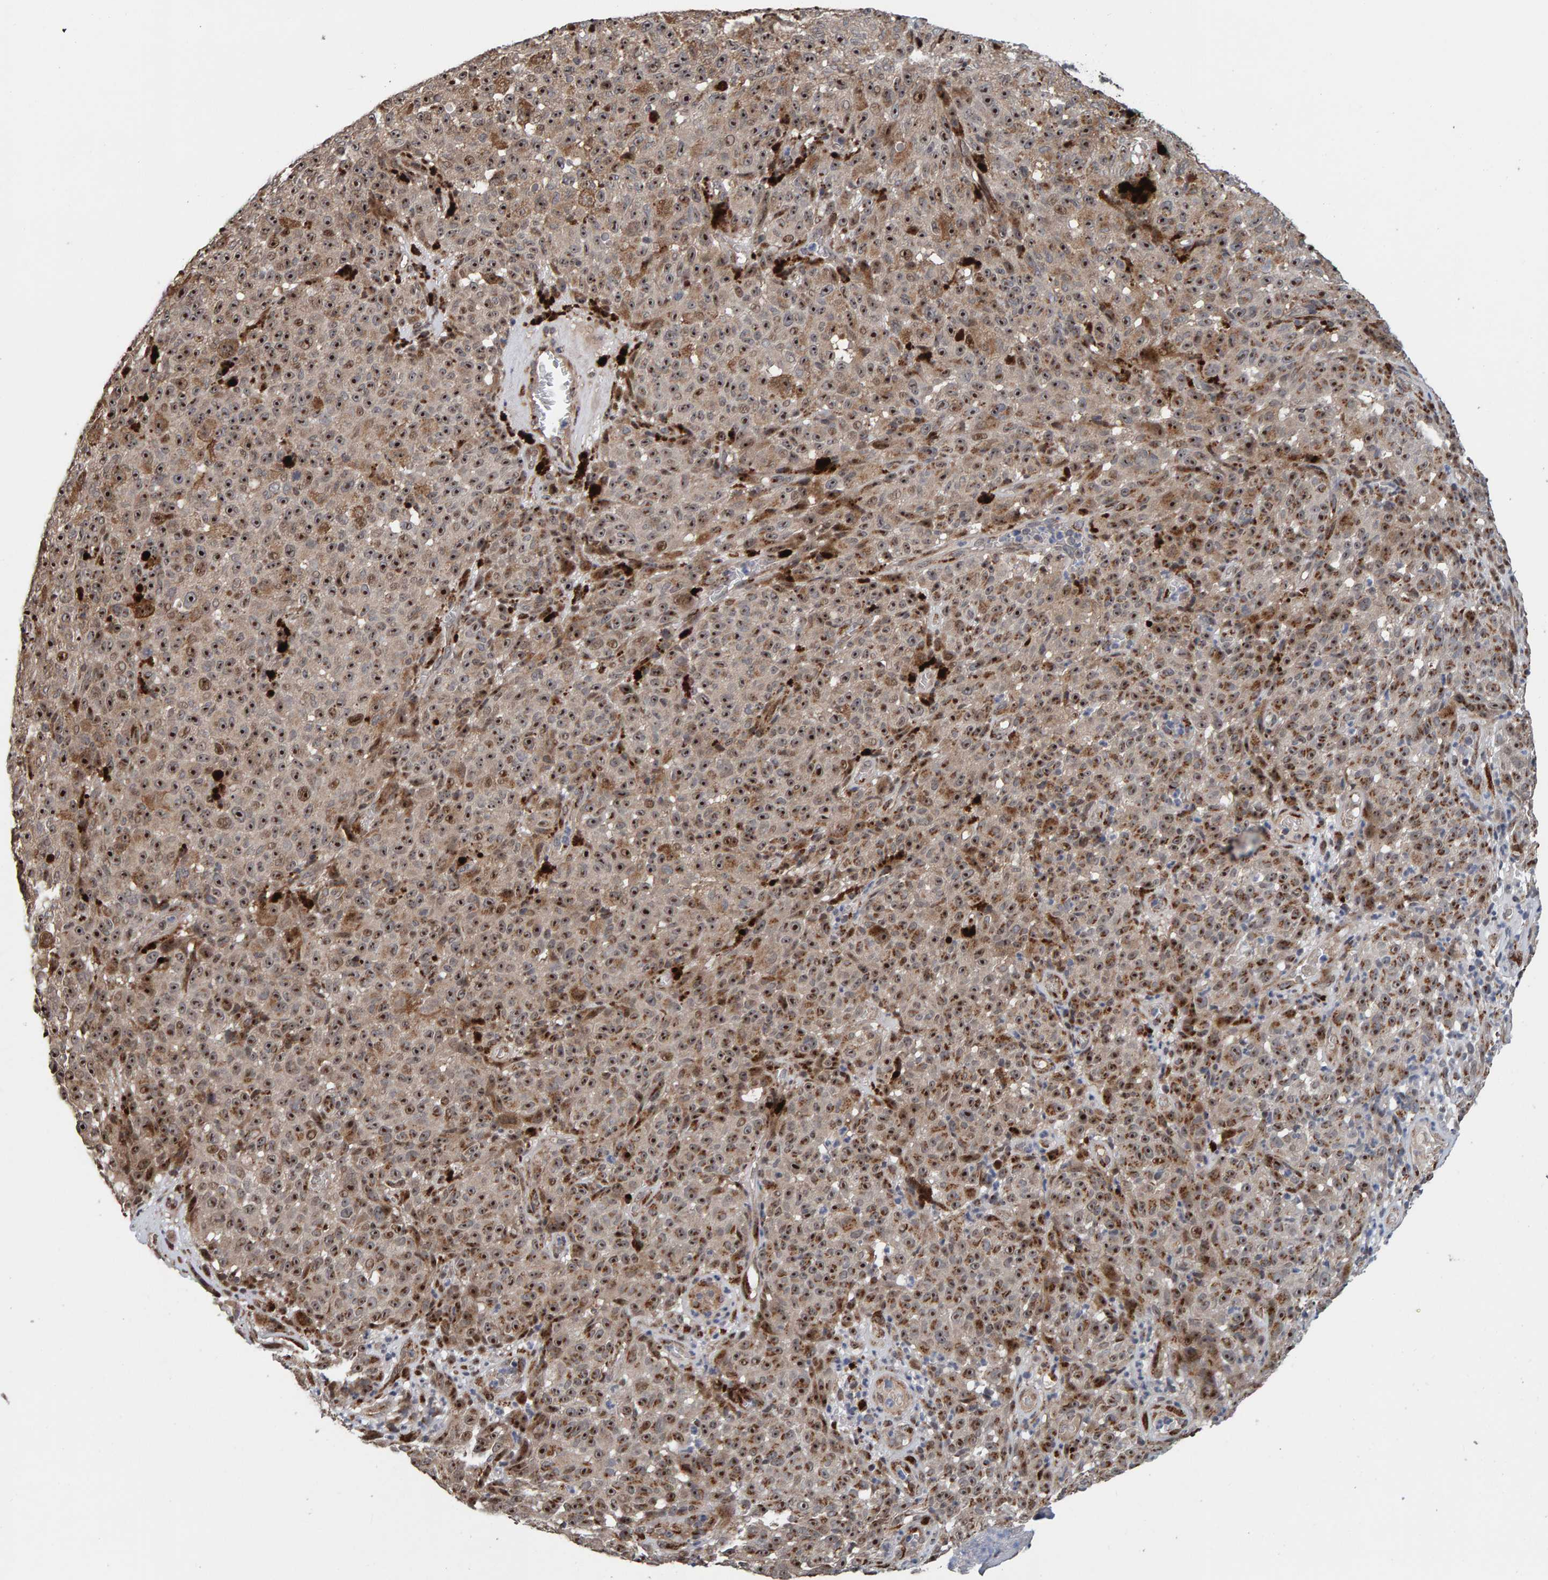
{"staining": {"intensity": "moderate", "quantity": ">75%", "location": "nuclear"}, "tissue": "melanoma", "cell_type": "Tumor cells", "image_type": "cancer", "snomed": [{"axis": "morphology", "description": "Malignant melanoma, NOS"}, {"axis": "topography", "description": "Skin"}], "caption": "High-power microscopy captured an immunohistochemistry (IHC) micrograph of malignant melanoma, revealing moderate nuclear expression in about >75% of tumor cells.", "gene": "CCDC25", "patient": {"sex": "female", "age": 82}}